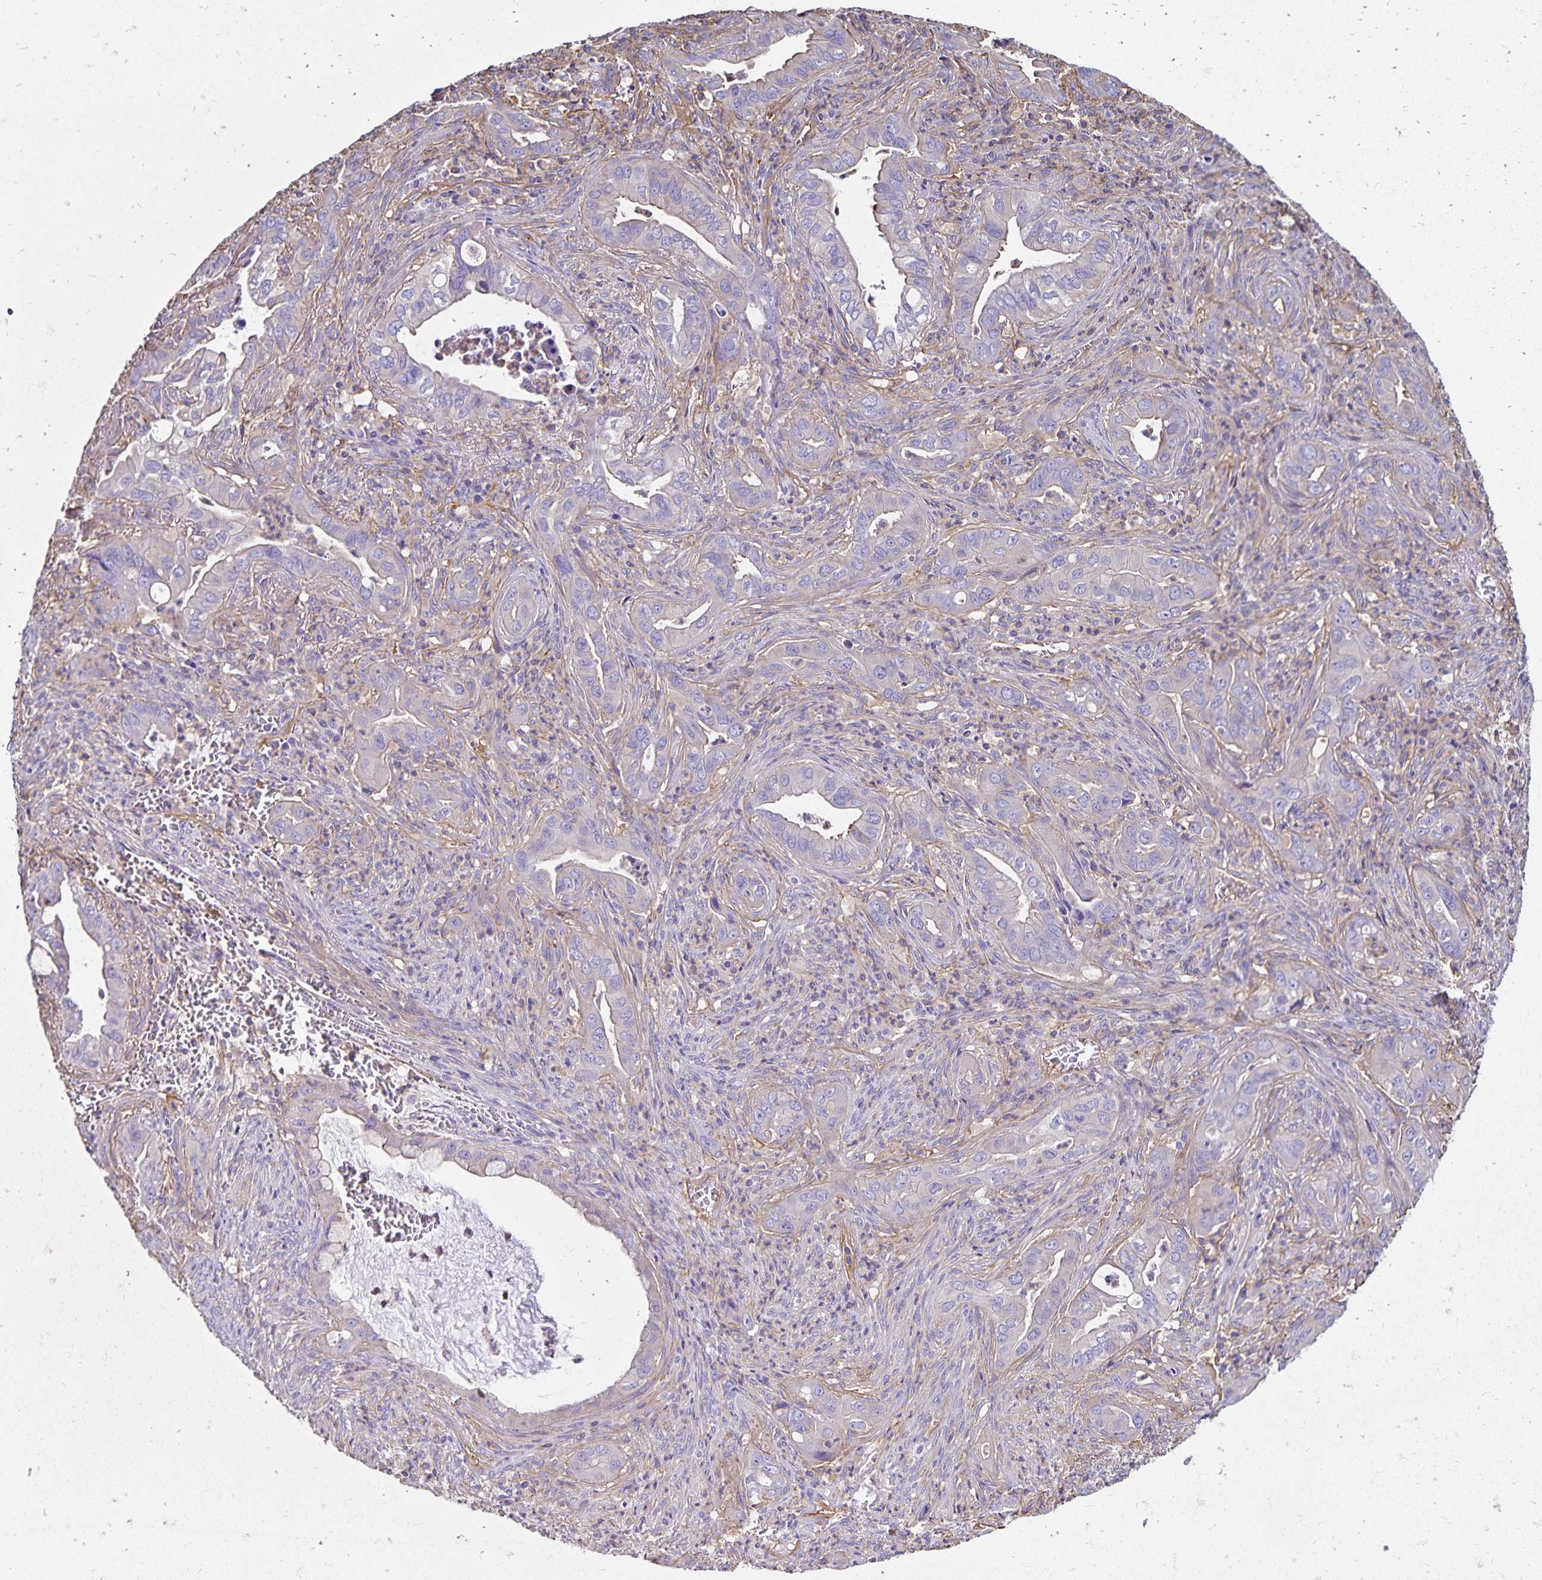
{"staining": {"intensity": "negative", "quantity": "none", "location": "none"}, "tissue": "lung cancer", "cell_type": "Tumor cells", "image_type": "cancer", "snomed": [{"axis": "morphology", "description": "Adenocarcinoma, NOS"}, {"axis": "topography", "description": "Lung"}], "caption": "Immunohistochemistry (IHC) histopathology image of neoplastic tissue: human adenocarcinoma (lung) stained with DAB exhibits no significant protein staining in tumor cells.", "gene": "RPRML", "patient": {"sex": "male", "age": 65}}